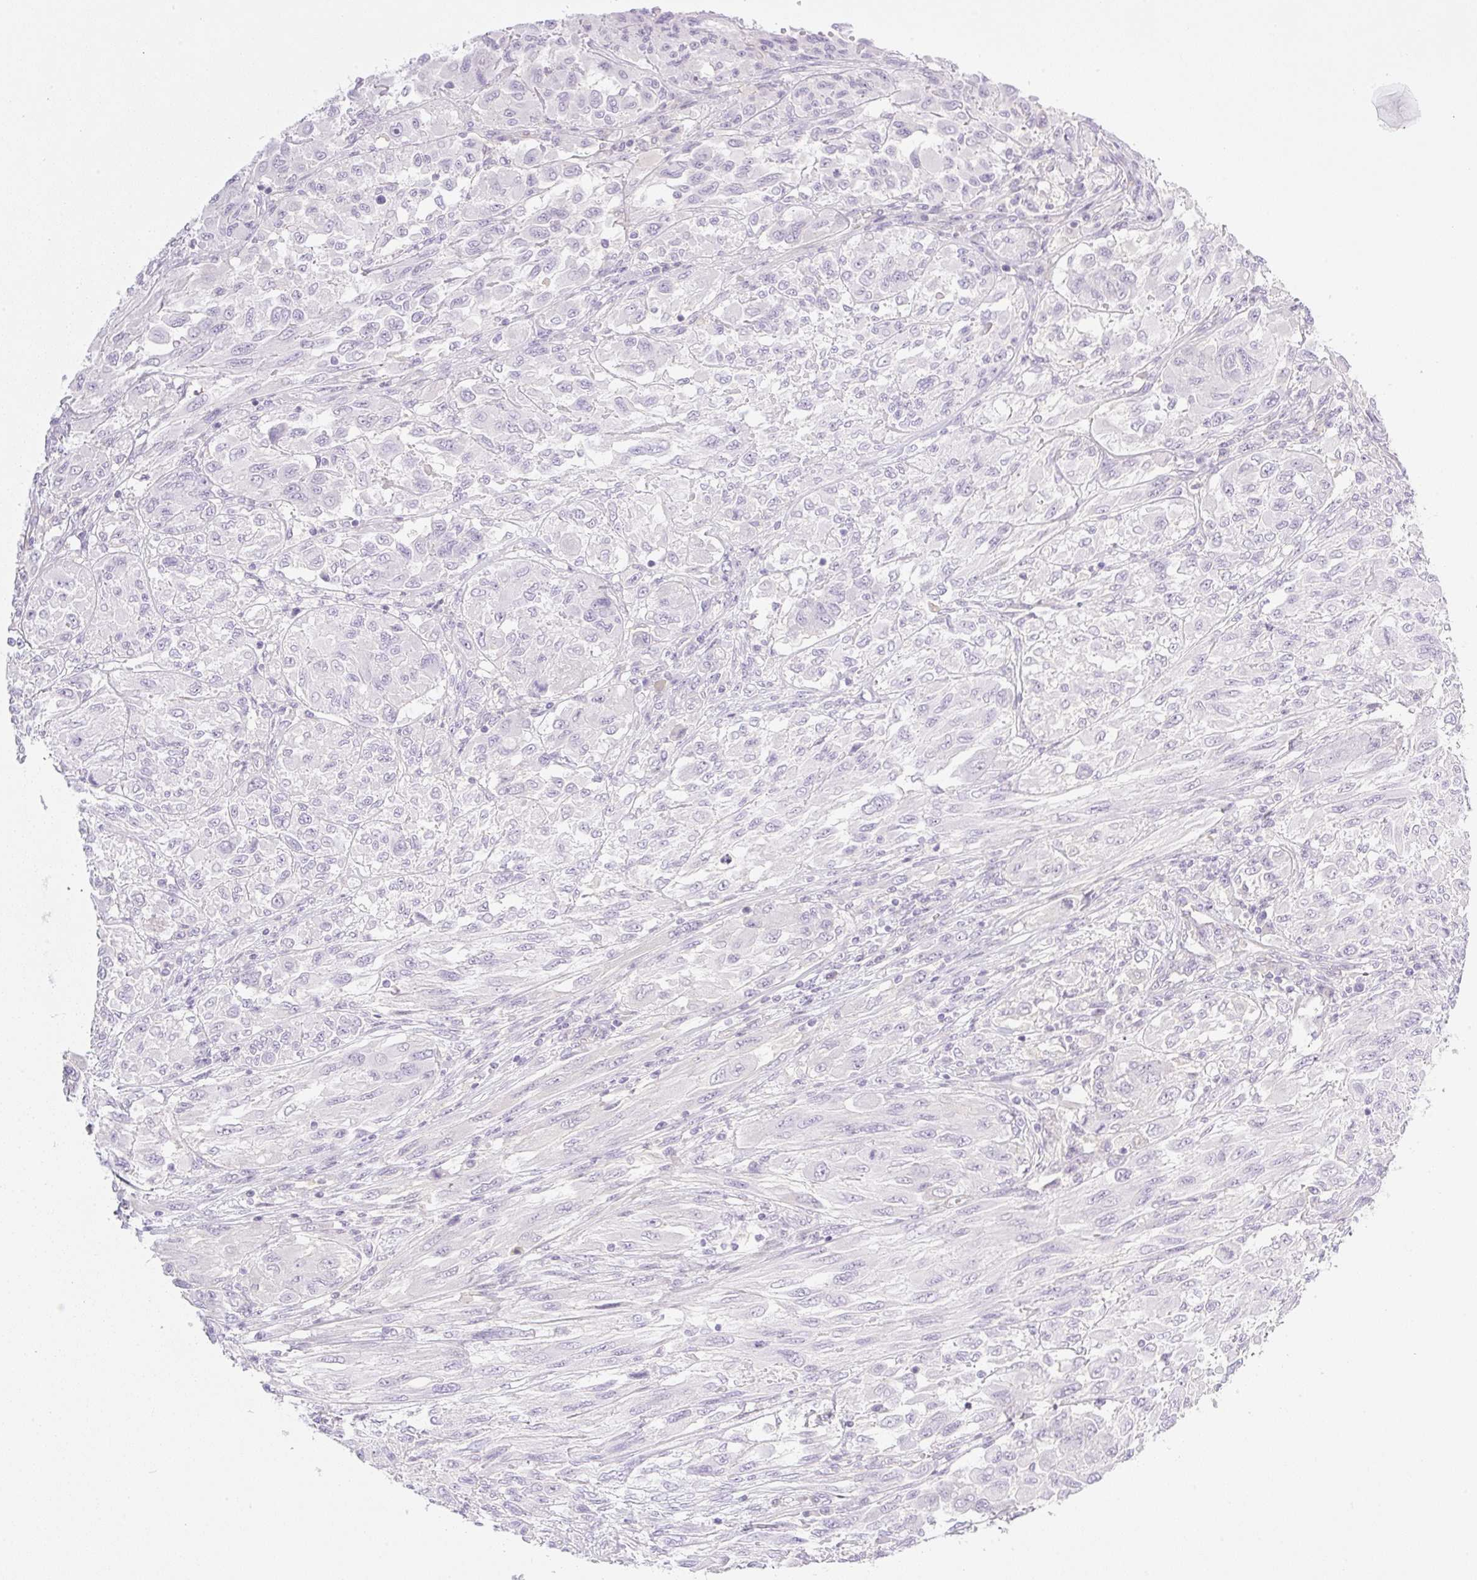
{"staining": {"intensity": "negative", "quantity": "none", "location": "none"}, "tissue": "melanoma", "cell_type": "Tumor cells", "image_type": "cancer", "snomed": [{"axis": "morphology", "description": "Malignant melanoma, NOS"}, {"axis": "topography", "description": "Skin"}], "caption": "DAB (3,3'-diaminobenzidine) immunohistochemical staining of melanoma reveals no significant staining in tumor cells.", "gene": "MIA2", "patient": {"sex": "female", "age": 91}}